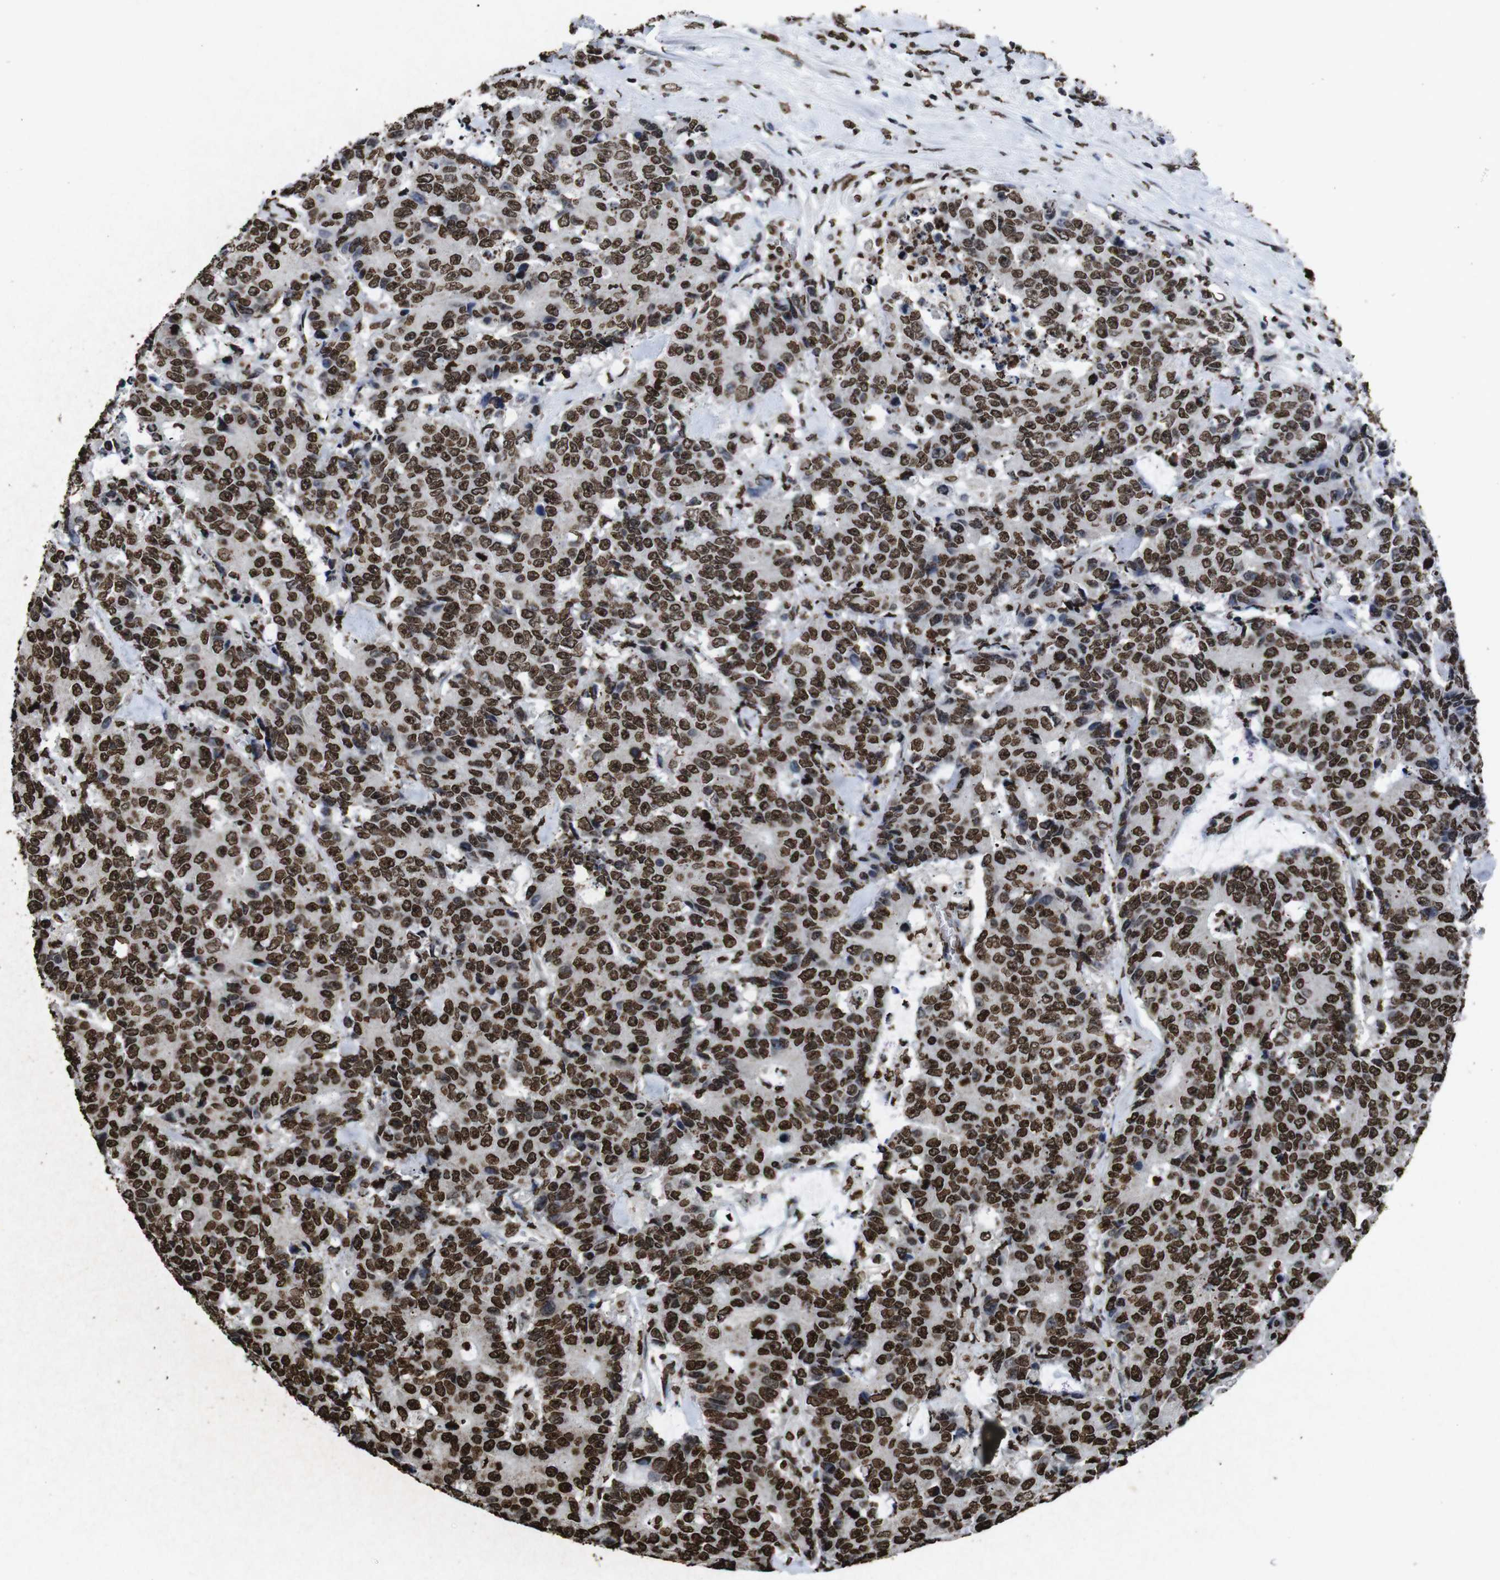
{"staining": {"intensity": "strong", "quantity": ">75%", "location": "nuclear"}, "tissue": "colorectal cancer", "cell_type": "Tumor cells", "image_type": "cancer", "snomed": [{"axis": "morphology", "description": "Adenocarcinoma, NOS"}, {"axis": "topography", "description": "Colon"}], "caption": "An image of colorectal cancer (adenocarcinoma) stained for a protein reveals strong nuclear brown staining in tumor cells.", "gene": "MDM2", "patient": {"sex": "female", "age": 86}}